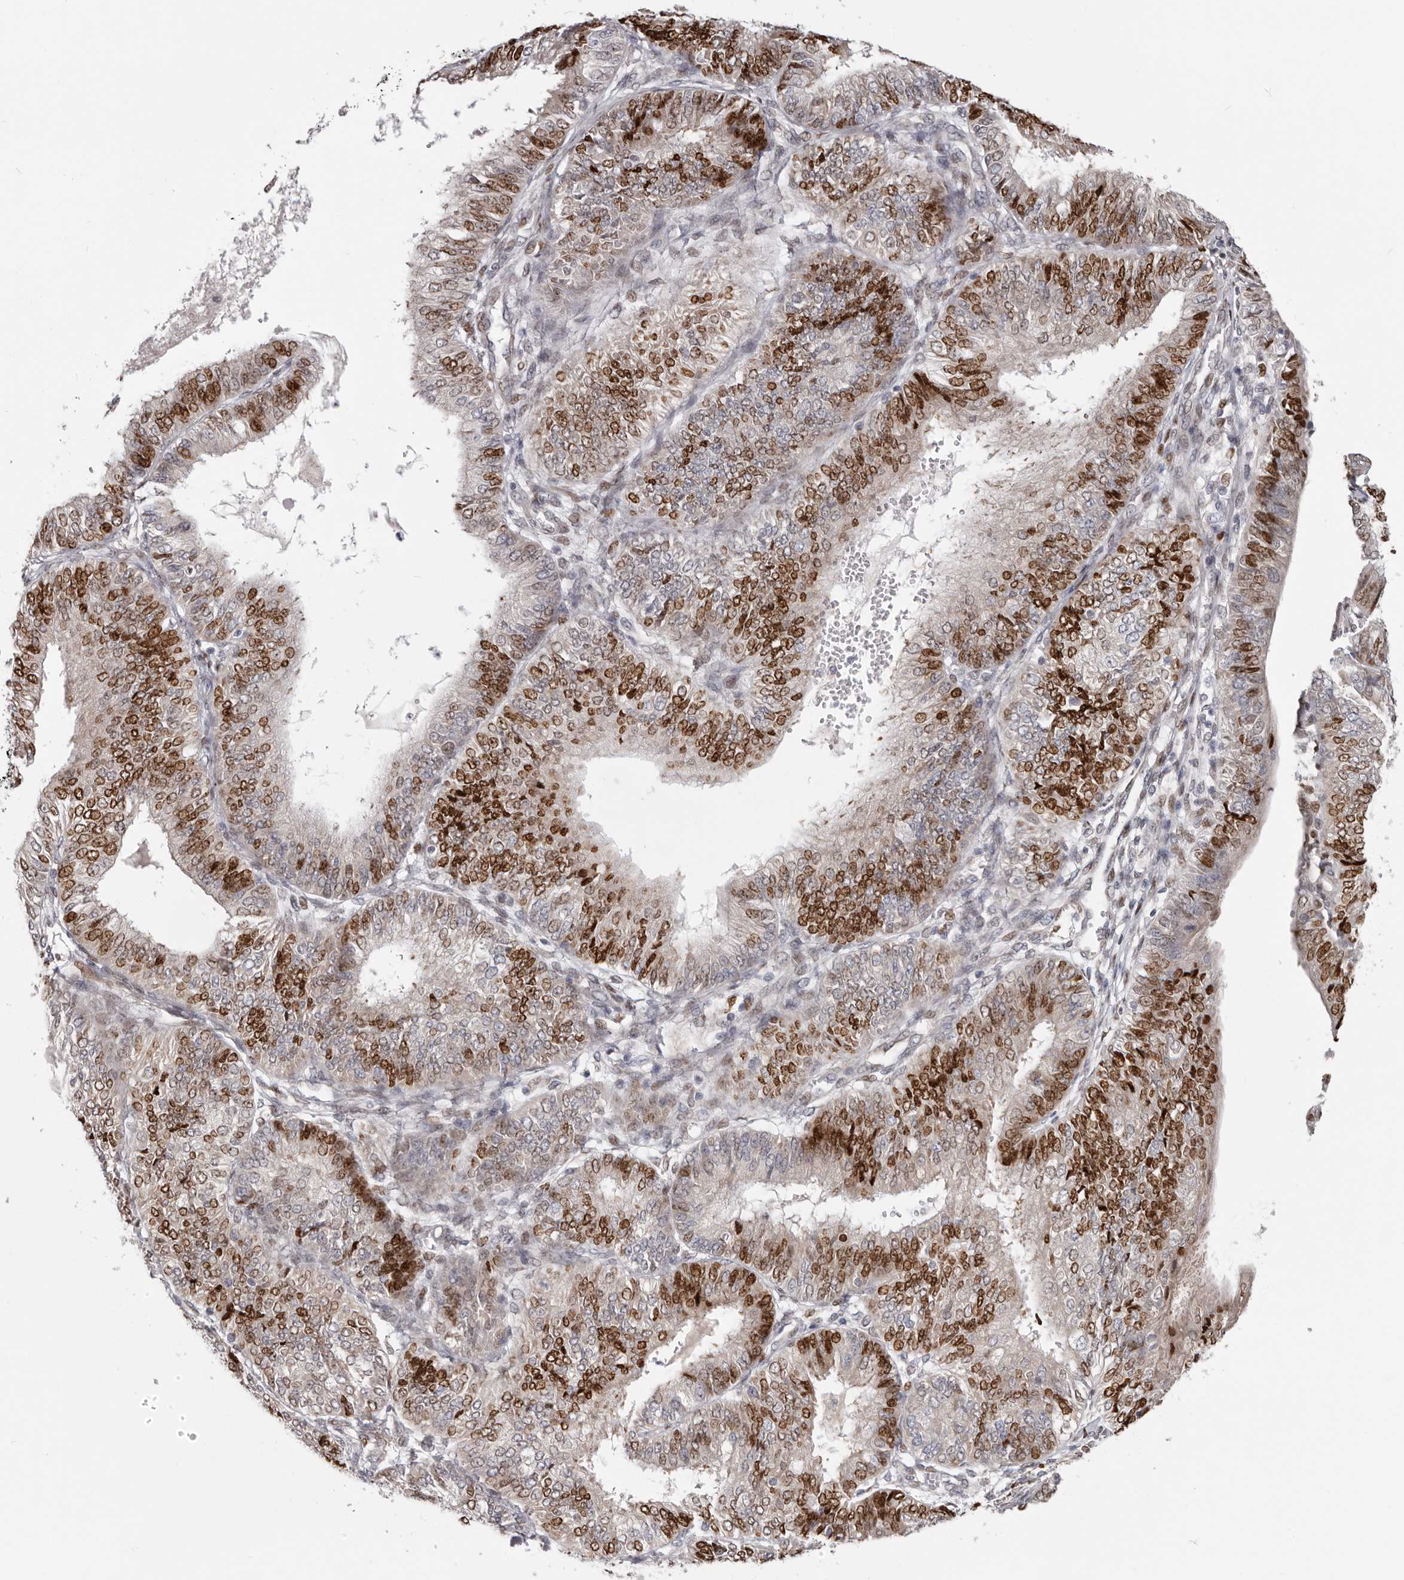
{"staining": {"intensity": "strong", "quantity": "25%-75%", "location": "nuclear"}, "tissue": "endometrial cancer", "cell_type": "Tumor cells", "image_type": "cancer", "snomed": [{"axis": "morphology", "description": "Adenocarcinoma, NOS"}, {"axis": "topography", "description": "Endometrium"}], "caption": "This histopathology image reveals endometrial cancer stained with immunohistochemistry (IHC) to label a protein in brown. The nuclear of tumor cells show strong positivity for the protein. Nuclei are counter-stained blue.", "gene": "SRP19", "patient": {"sex": "female", "age": 58}}